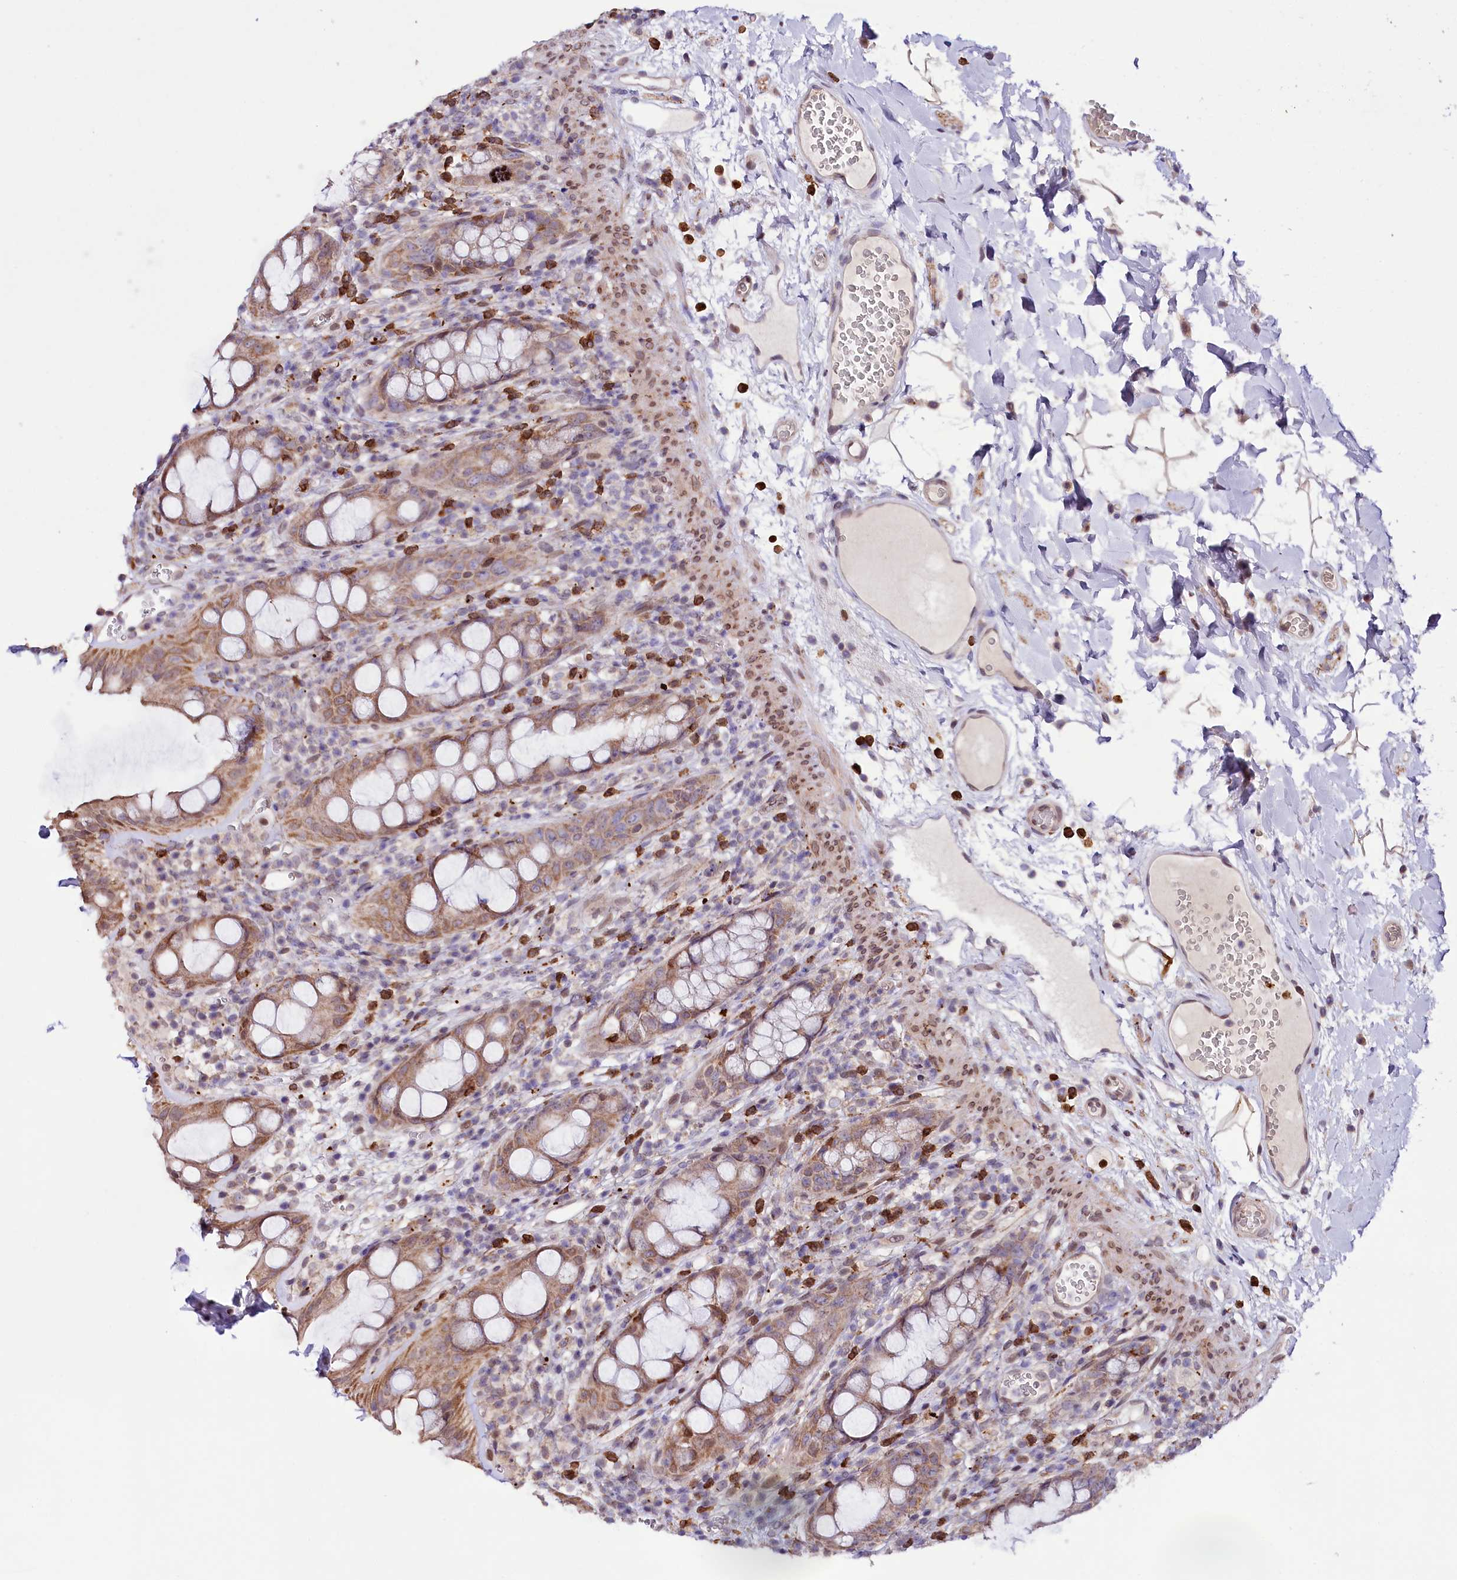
{"staining": {"intensity": "moderate", "quantity": ">75%", "location": "cytoplasmic/membranous"}, "tissue": "rectum", "cell_type": "Glandular cells", "image_type": "normal", "snomed": [{"axis": "morphology", "description": "Normal tissue, NOS"}, {"axis": "topography", "description": "Rectum"}], "caption": "The image reveals staining of normal rectum, revealing moderate cytoplasmic/membranous protein staining (brown color) within glandular cells.", "gene": "ZNF226", "patient": {"sex": "female", "age": 57}}